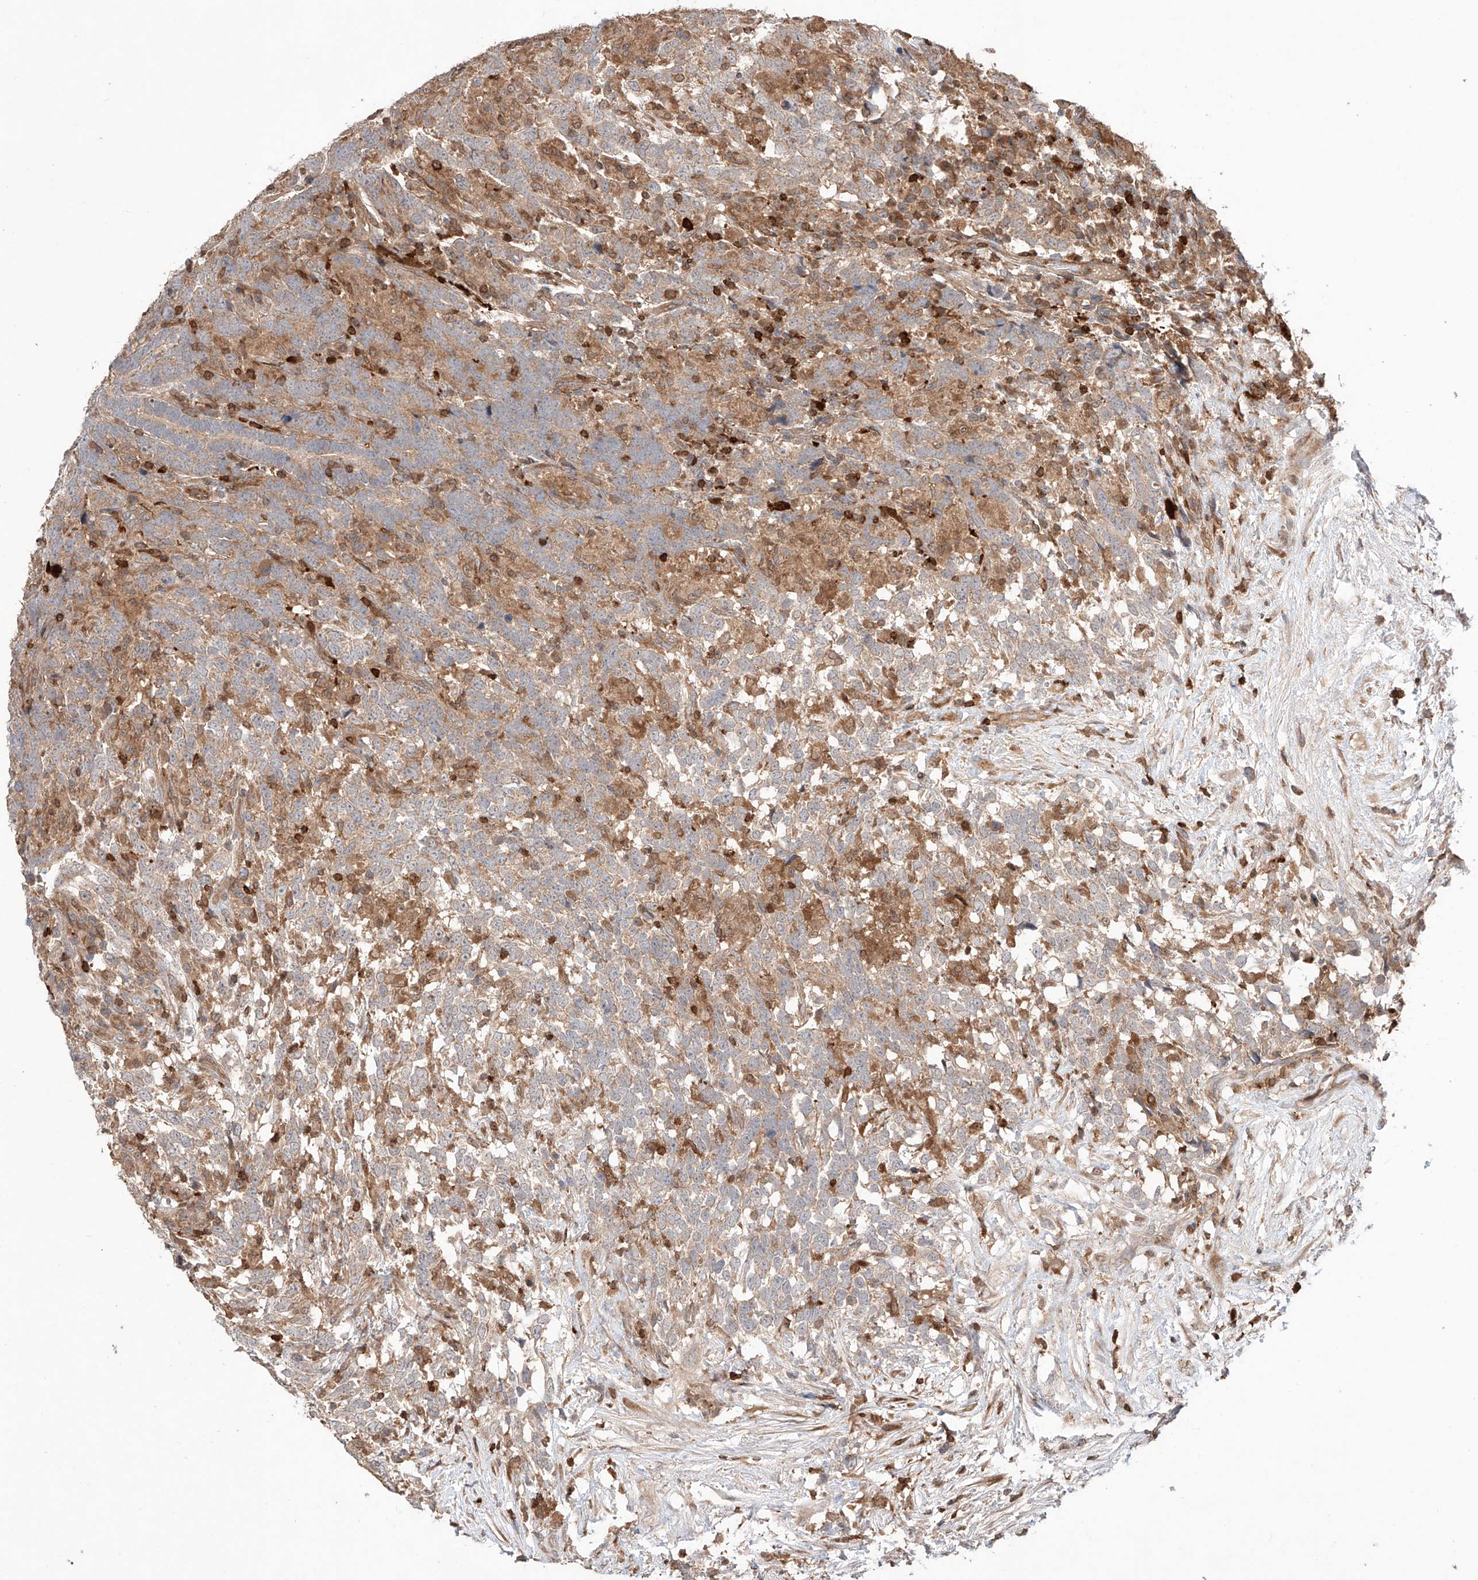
{"staining": {"intensity": "weak", "quantity": ">75%", "location": "cytoplasmic/membranous"}, "tissue": "testis cancer", "cell_type": "Tumor cells", "image_type": "cancer", "snomed": [{"axis": "morphology", "description": "Carcinoma, Embryonal, NOS"}, {"axis": "topography", "description": "Testis"}], "caption": "This micrograph shows testis cancer (embryonal carcinoma) stained with IHC to label a protein in brown. The cytoplasmic/membranous of tumor cells show weak positivity for the protein. Nuclei are counter-stained blue.", "gene": "IGSF22", "patient": {"sex": "male", "age": 26}}